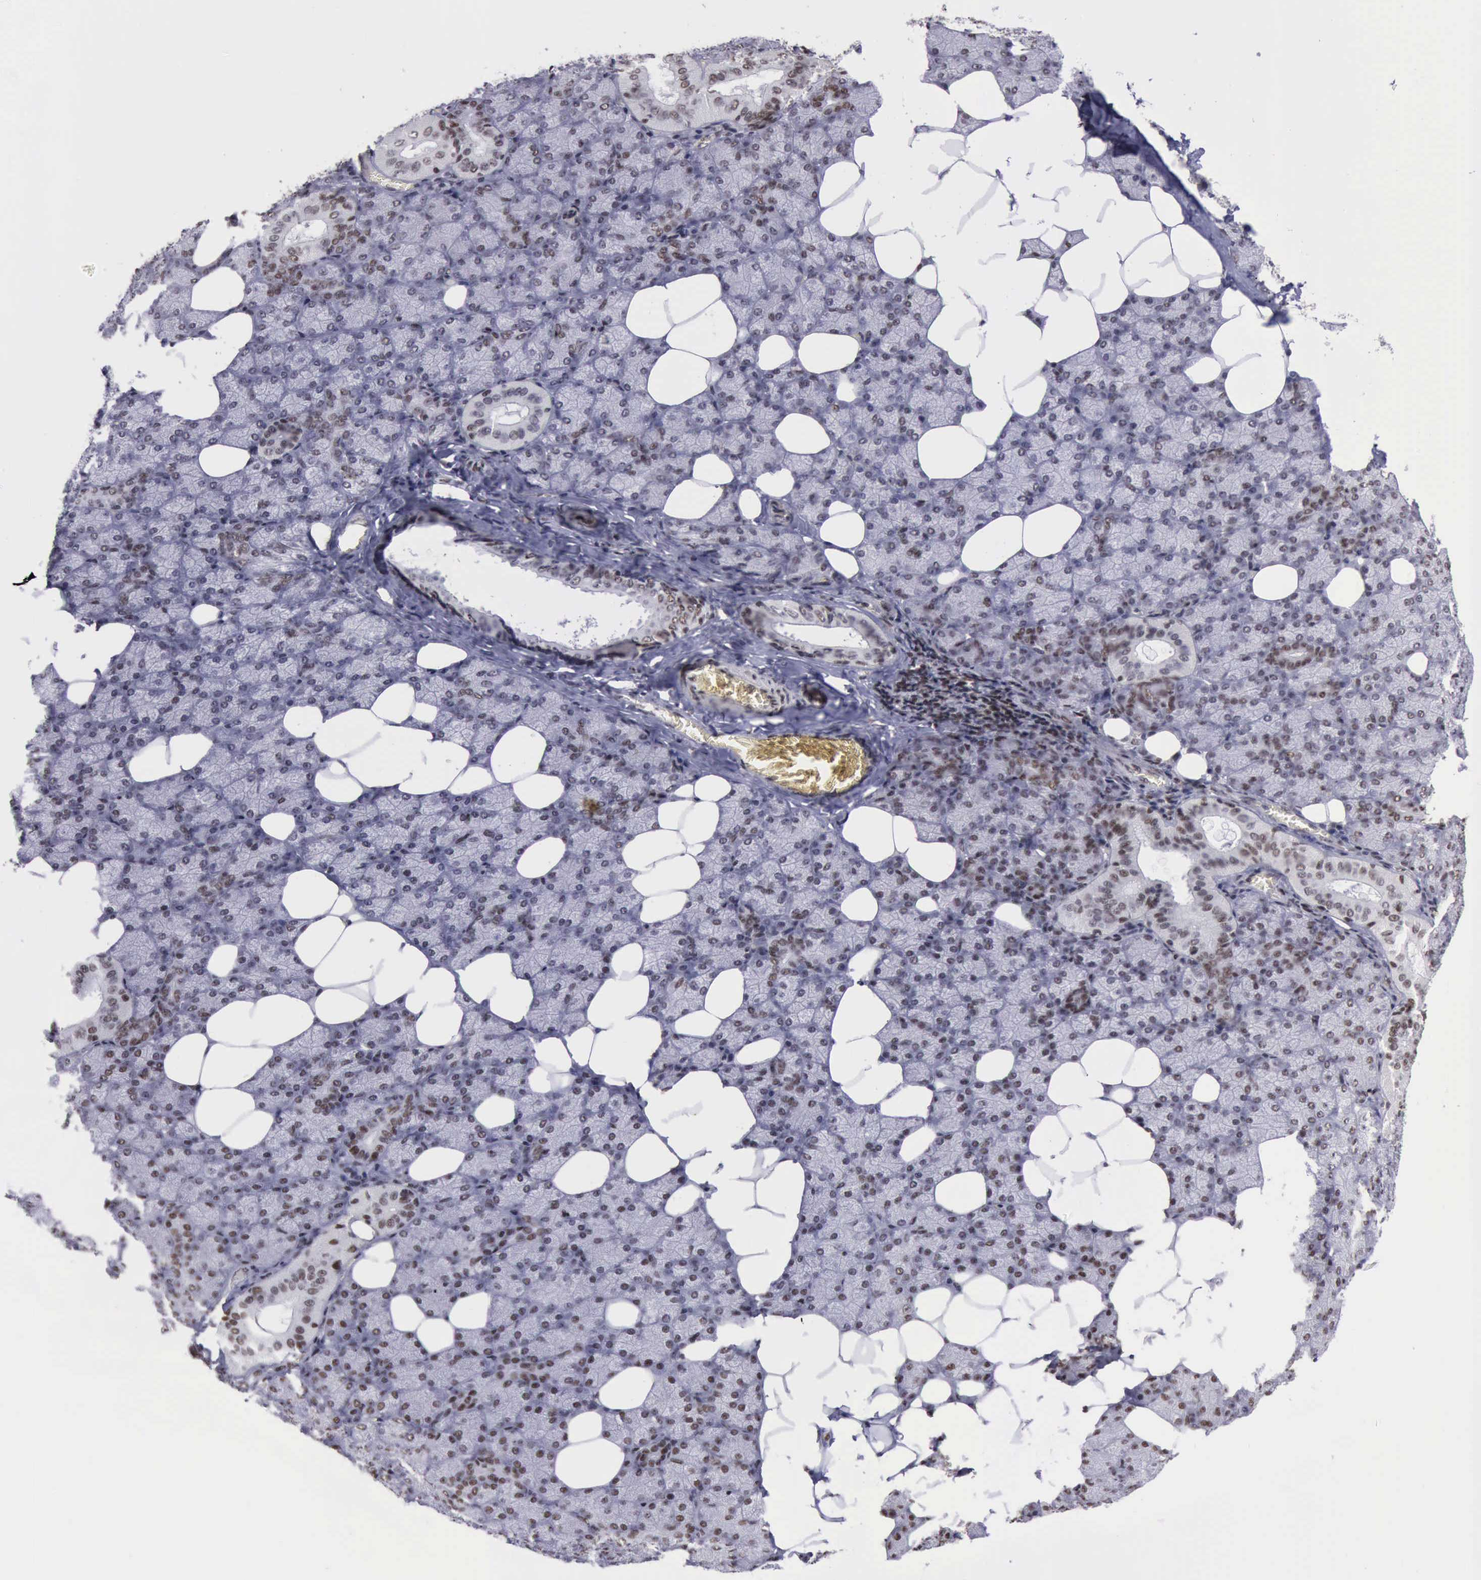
{"staining": {"intensity": "weak", "quantity": "25%-75%", "location": "nuclear"}, "tissue": "salivary gland", "cell_type": "Glandular cells", "image_type": "normal", "snomed": [{"axis": "morphology", "description": "Normal tissue, NOS"}, {"axis": "topography", "description": "Lymph node"}, {"axis": "topography", "description": "Salivary gland"}], "caption": "Immunohistochemical staining of unremarkable human salivary gland reveals weak nuclear protein expression in about 25%-75% of glandular cells. (DAB (3,3'-diaminobenzidine) IHC, brown staining for protein, blue staining for nuclei).", "gene": "YY1", "patient": {"sex": "male", "age": 8}}